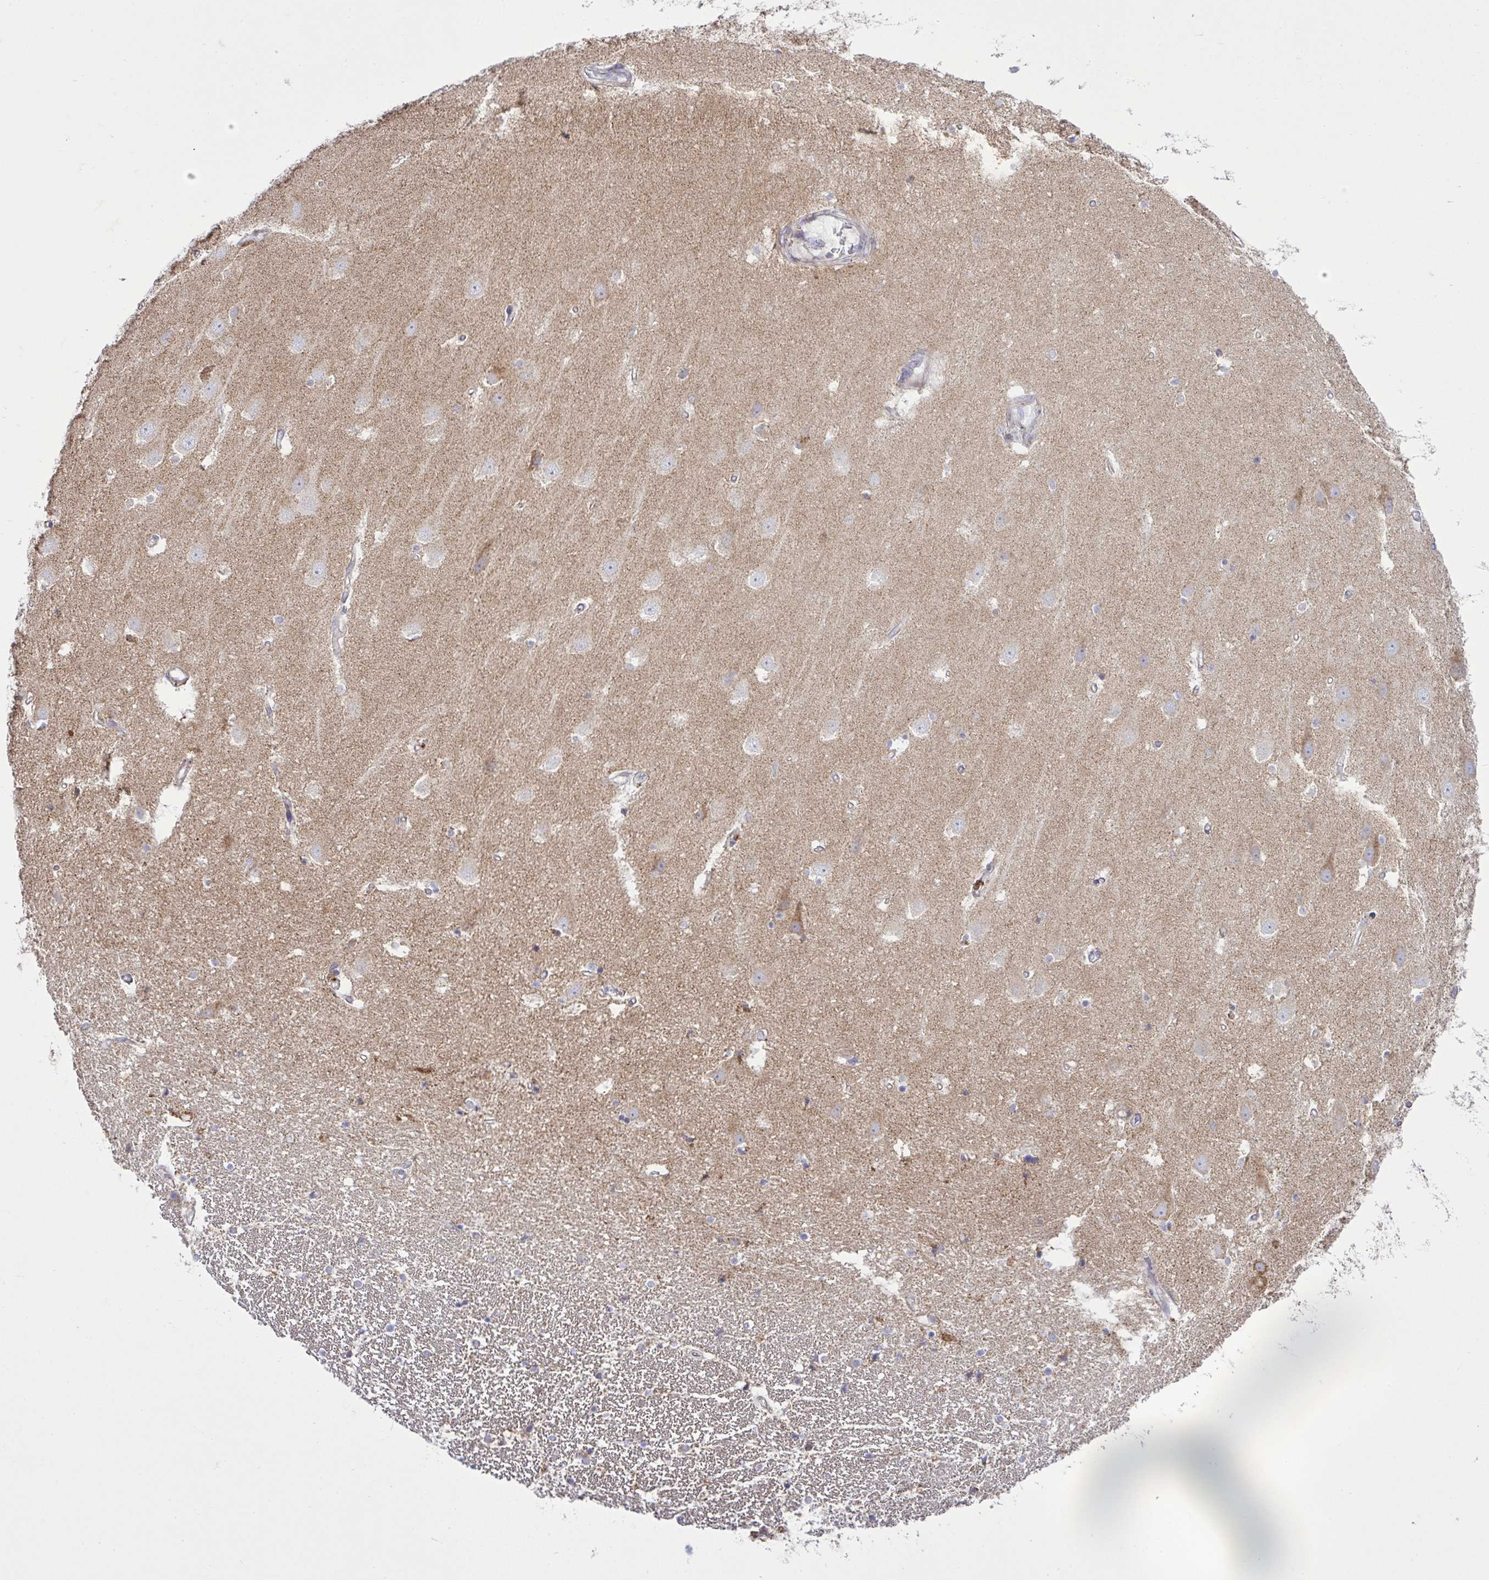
{"staining": {"intensity": "moderate", "quantity": "<25%", "location": "cytoplasmic/membranous"}, "tissue": "hippocampus", "cell_type": "Glial cells", "image_type": "normal", "snomed": [{"axis": "morphology", "description": "Normal tissue, NOS"}, {"axis": "topography", "description": "Hippocampus"}], "caption": "Immunohistochemical staining of normal human hippocampus displays <25% levels of moderate cytoplasmic/membranous protein expression in approximately <25% of glial cells. The protein of interest is shown in brown color, while the nuclei are stained blue.", "gene": "NDUFA7", "patient": {"sex": "male", "age": 63}}